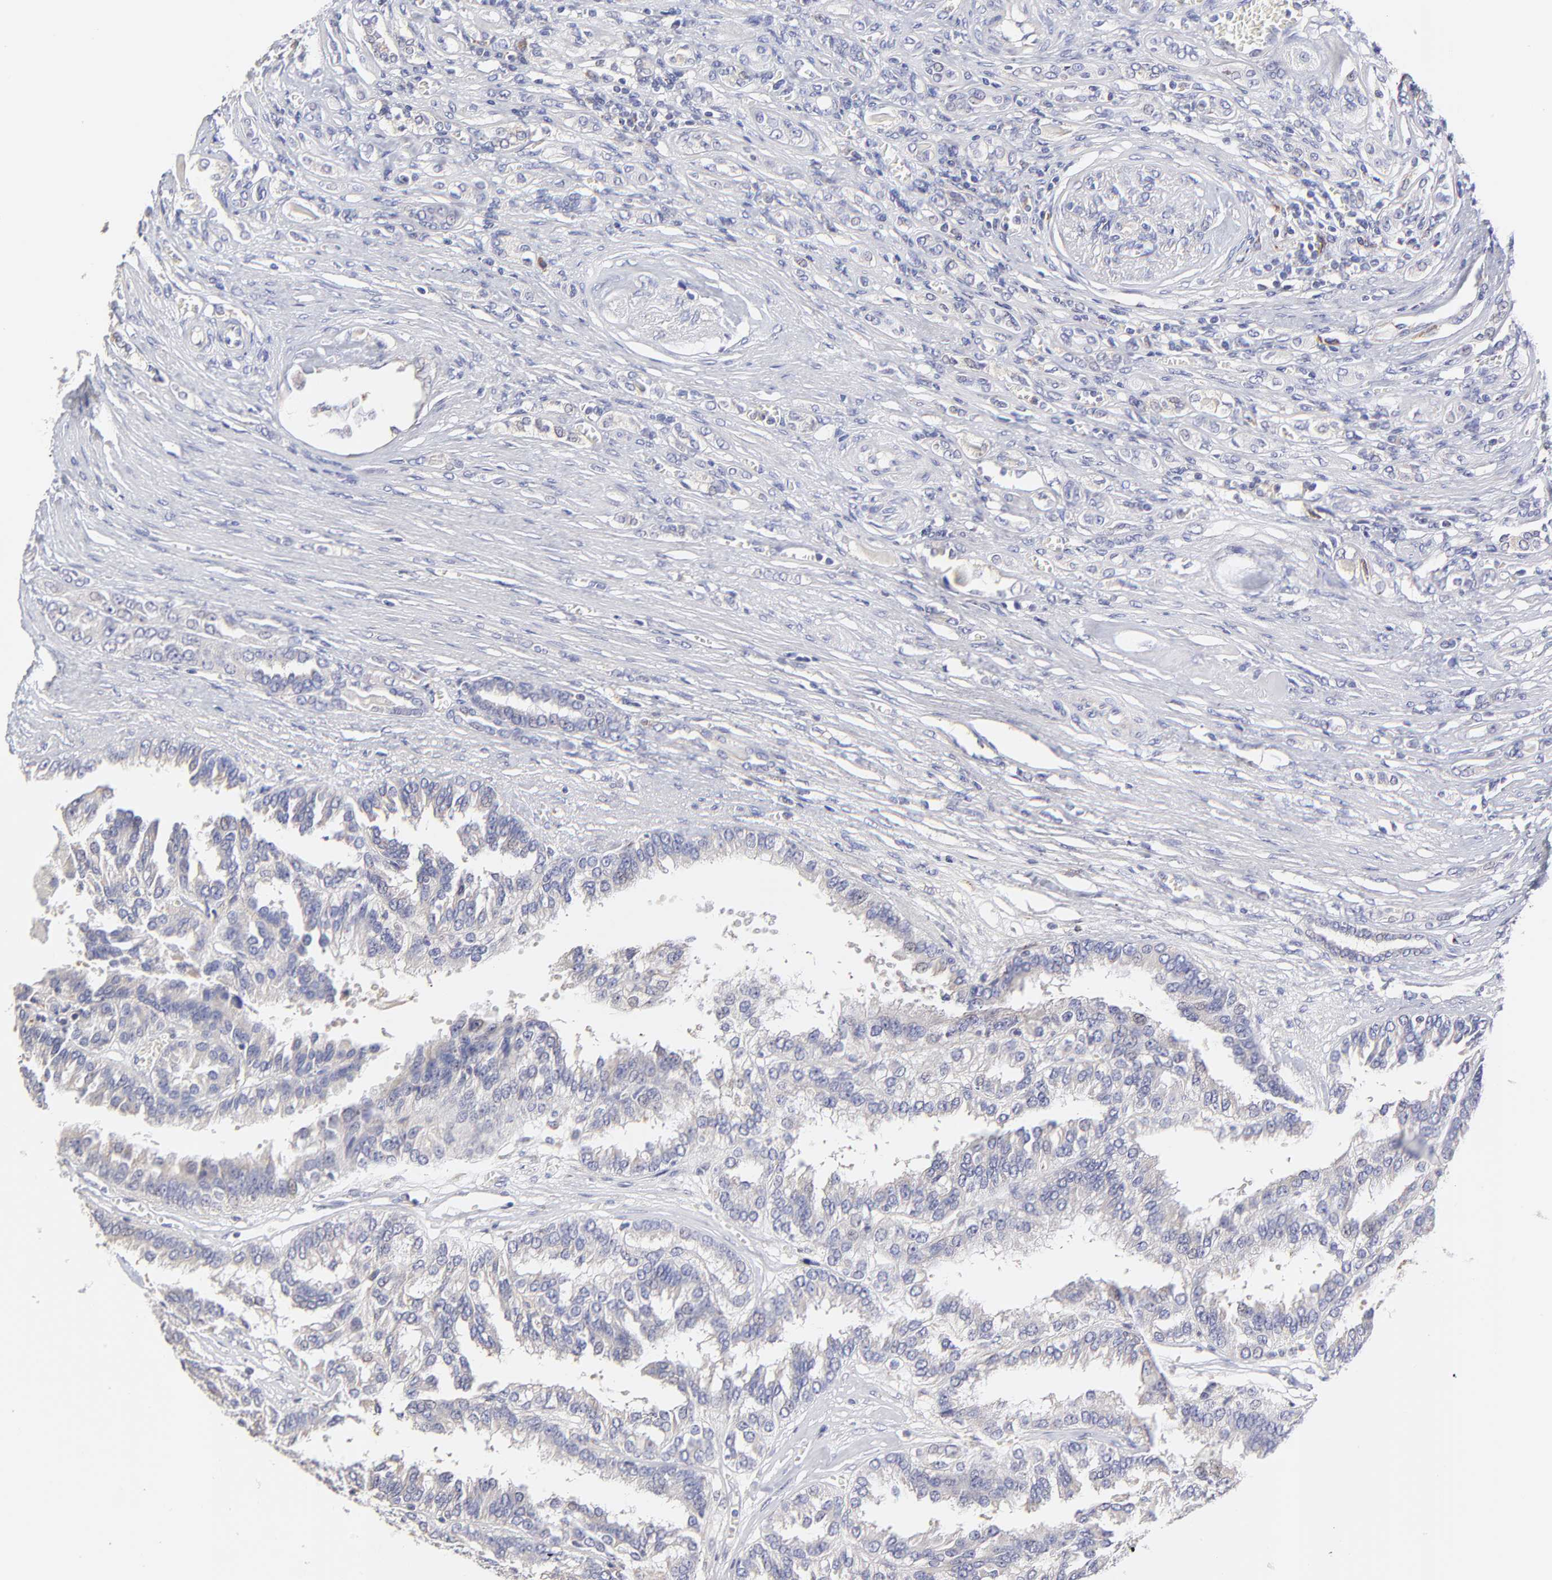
{"staining": {"intensity": "negative", "quantity": "none", "location": "none"}, "tissue": "renal cancer", "cell_type": "Tumor cells", "image_type": "cancer", "snomed": [{"axis": "morphology", "description": "Adenocarcinoma, NOS"}, {"axis": "topography", "description": "Kidney"}], "caption": "Micrograph shows no protein staining in tumor cells of renal adenocarcinoma tissue. (DAB (3,3'-diaminobenzidine) immunohistochemistry with hematoxylin counter stain).", "gene": "GCSAM", "patient": {"sex": "male", "age": 46}}